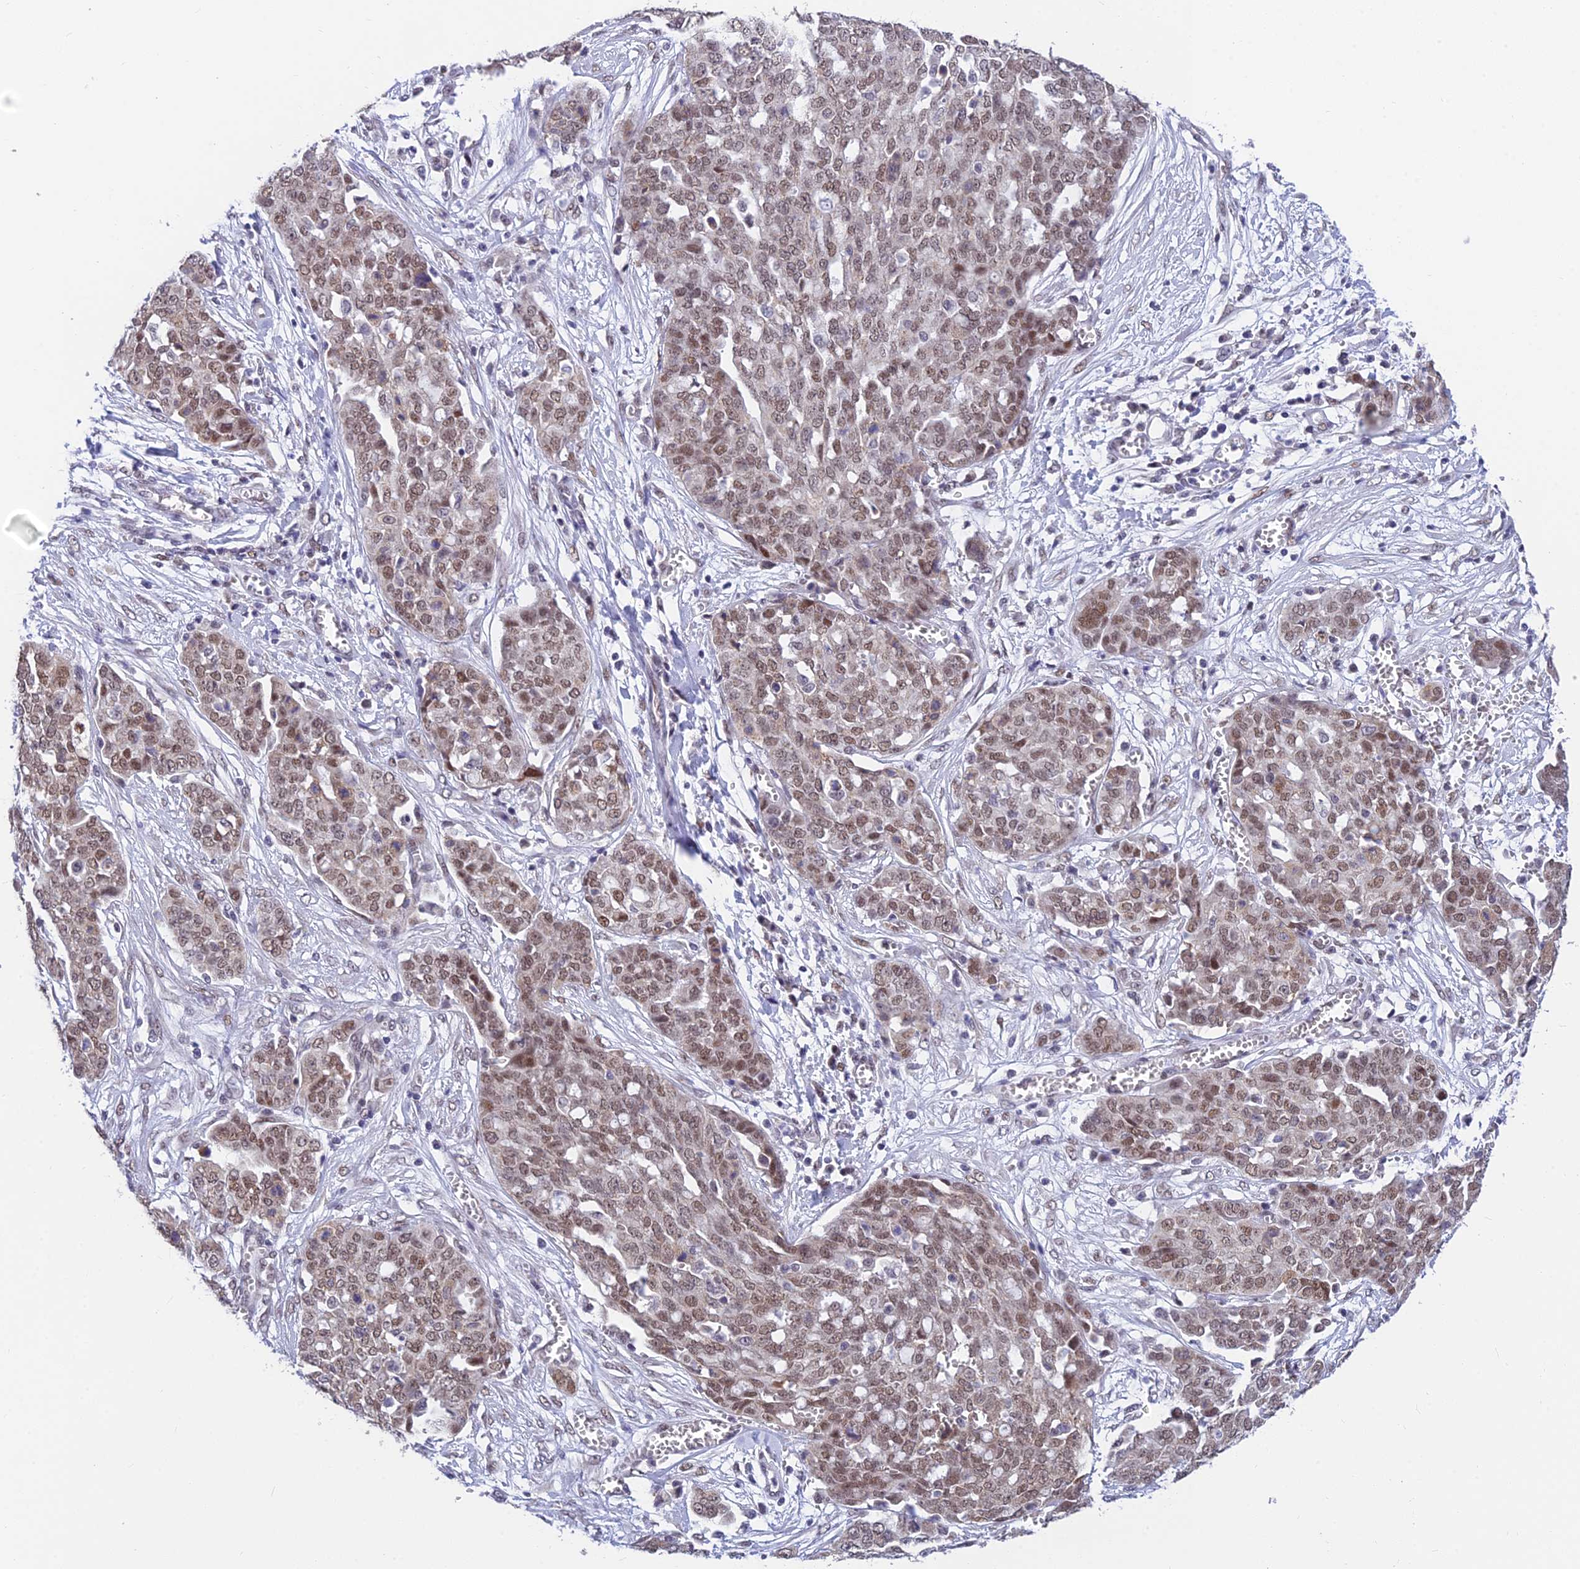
{"staining": {"intensity": "moderate", "quantity": ">75%", "location": "nuclear"}, "tissue": "ovarian cancer", "cell_type": "Tumor cells", "image_type": "cancer", "snomed": [{"axis": "morphology", "description": "Cystadenocarcinoma, serous, NOS"}, {"axis": "topography", "description": "Soft tissue"}, {"axis": "topography", "description": "Ovary"}], "caption": "Protein staining of serous cystadenocarcinoma (ovarian) tissue exhibits moderate nuclear positivity in approximately >75% of tumor cells.", "gene": "C2orf49", "patient": {"sex": "female", "age": 57}}